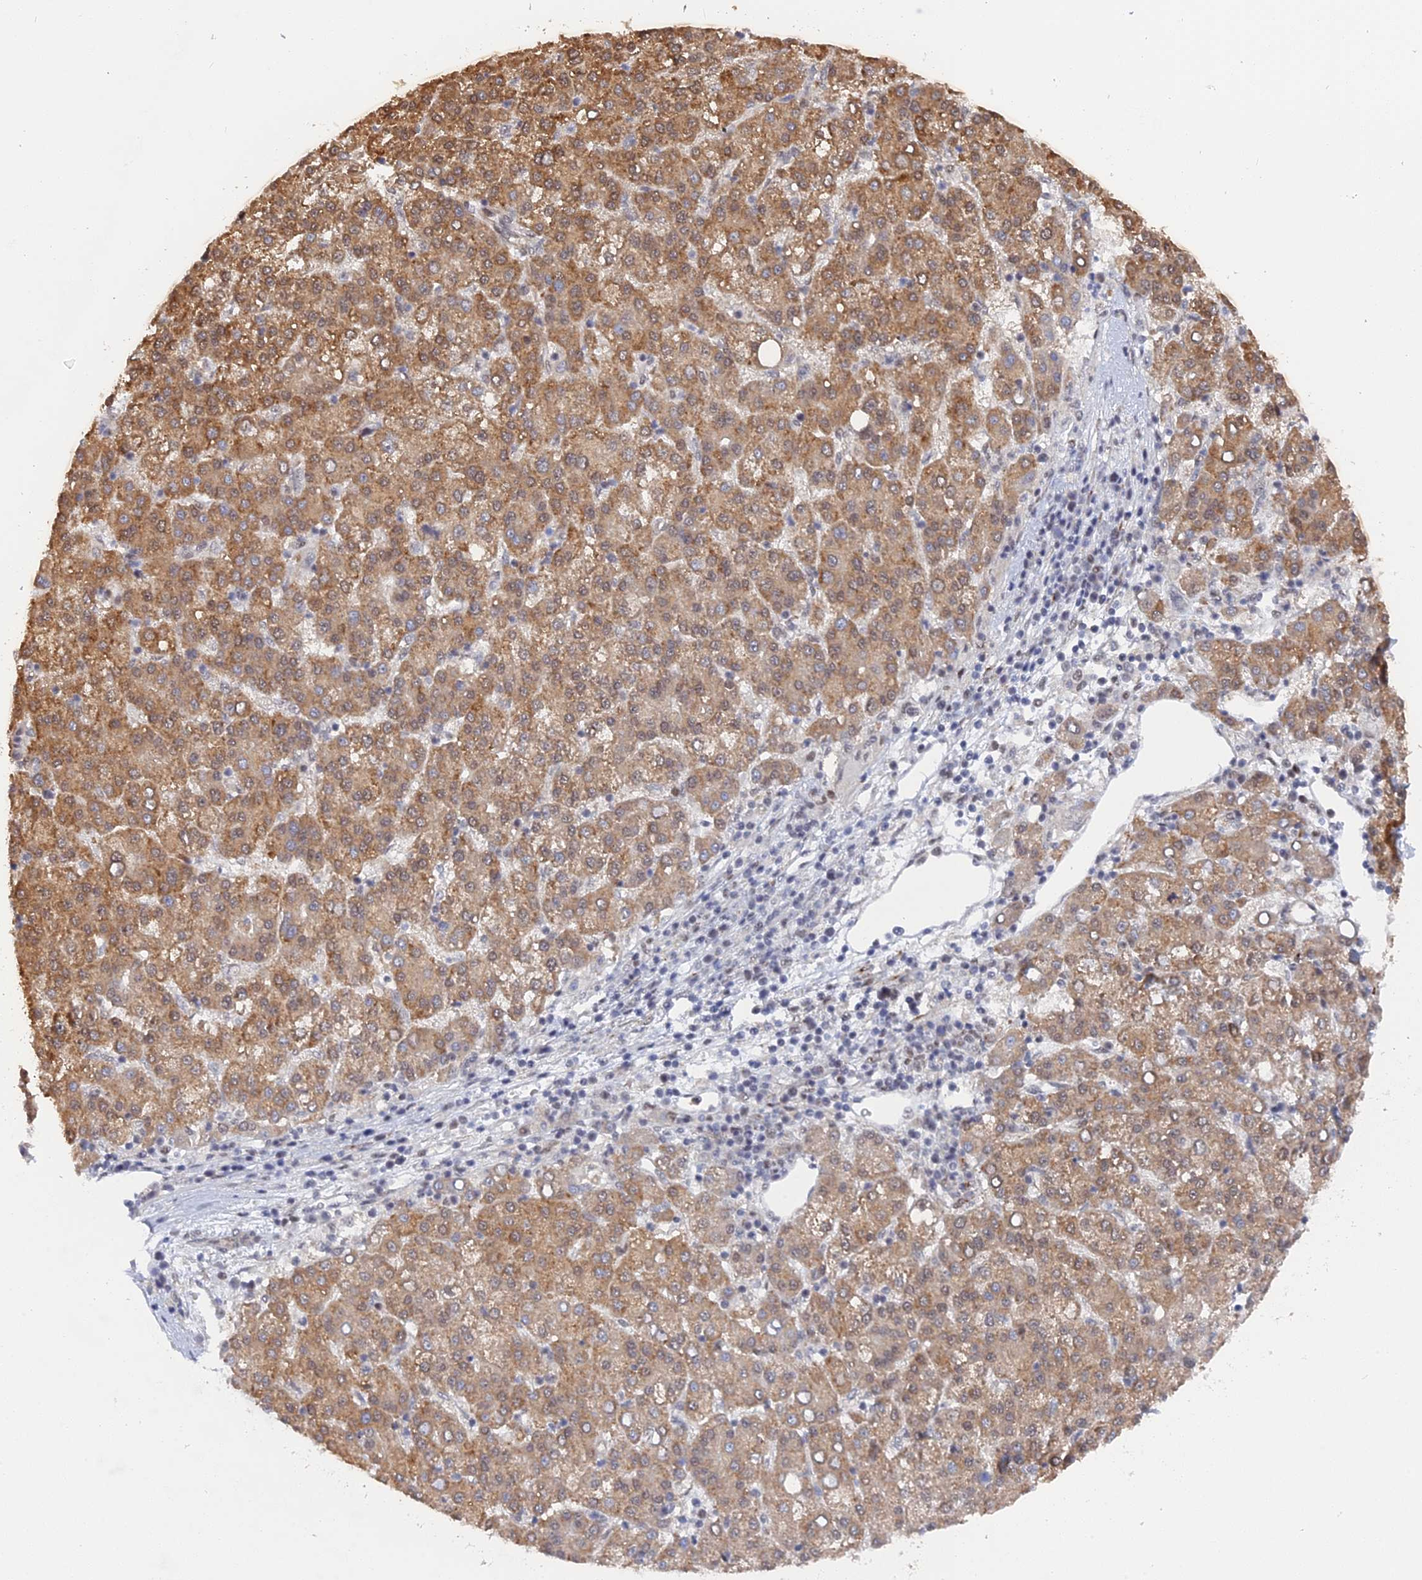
{"staining": {"intensity": "moderate", "quantity": ">75%", "location": "cytoplasmic/membranous"}, "tissue": "liver cancer", "cell_type": "Tumor cells", "image_type": "cancer", "snomed": [{"axis": "morphology", "description": "Carcinoma, Hepatocellular, NOS"}, {"axis": "topography", "description": "Liver"}], "caption": "Liver cancer (hepatocellular carcinoma) stained with DAB immunohistochemistry (IHC) reveals medium levels of moderate cytoplasmic/membranous positivity in approximately >75% of tumor cells.", "gene": "CCDC85A", "patient": {"sex": "female", "age": 58}}